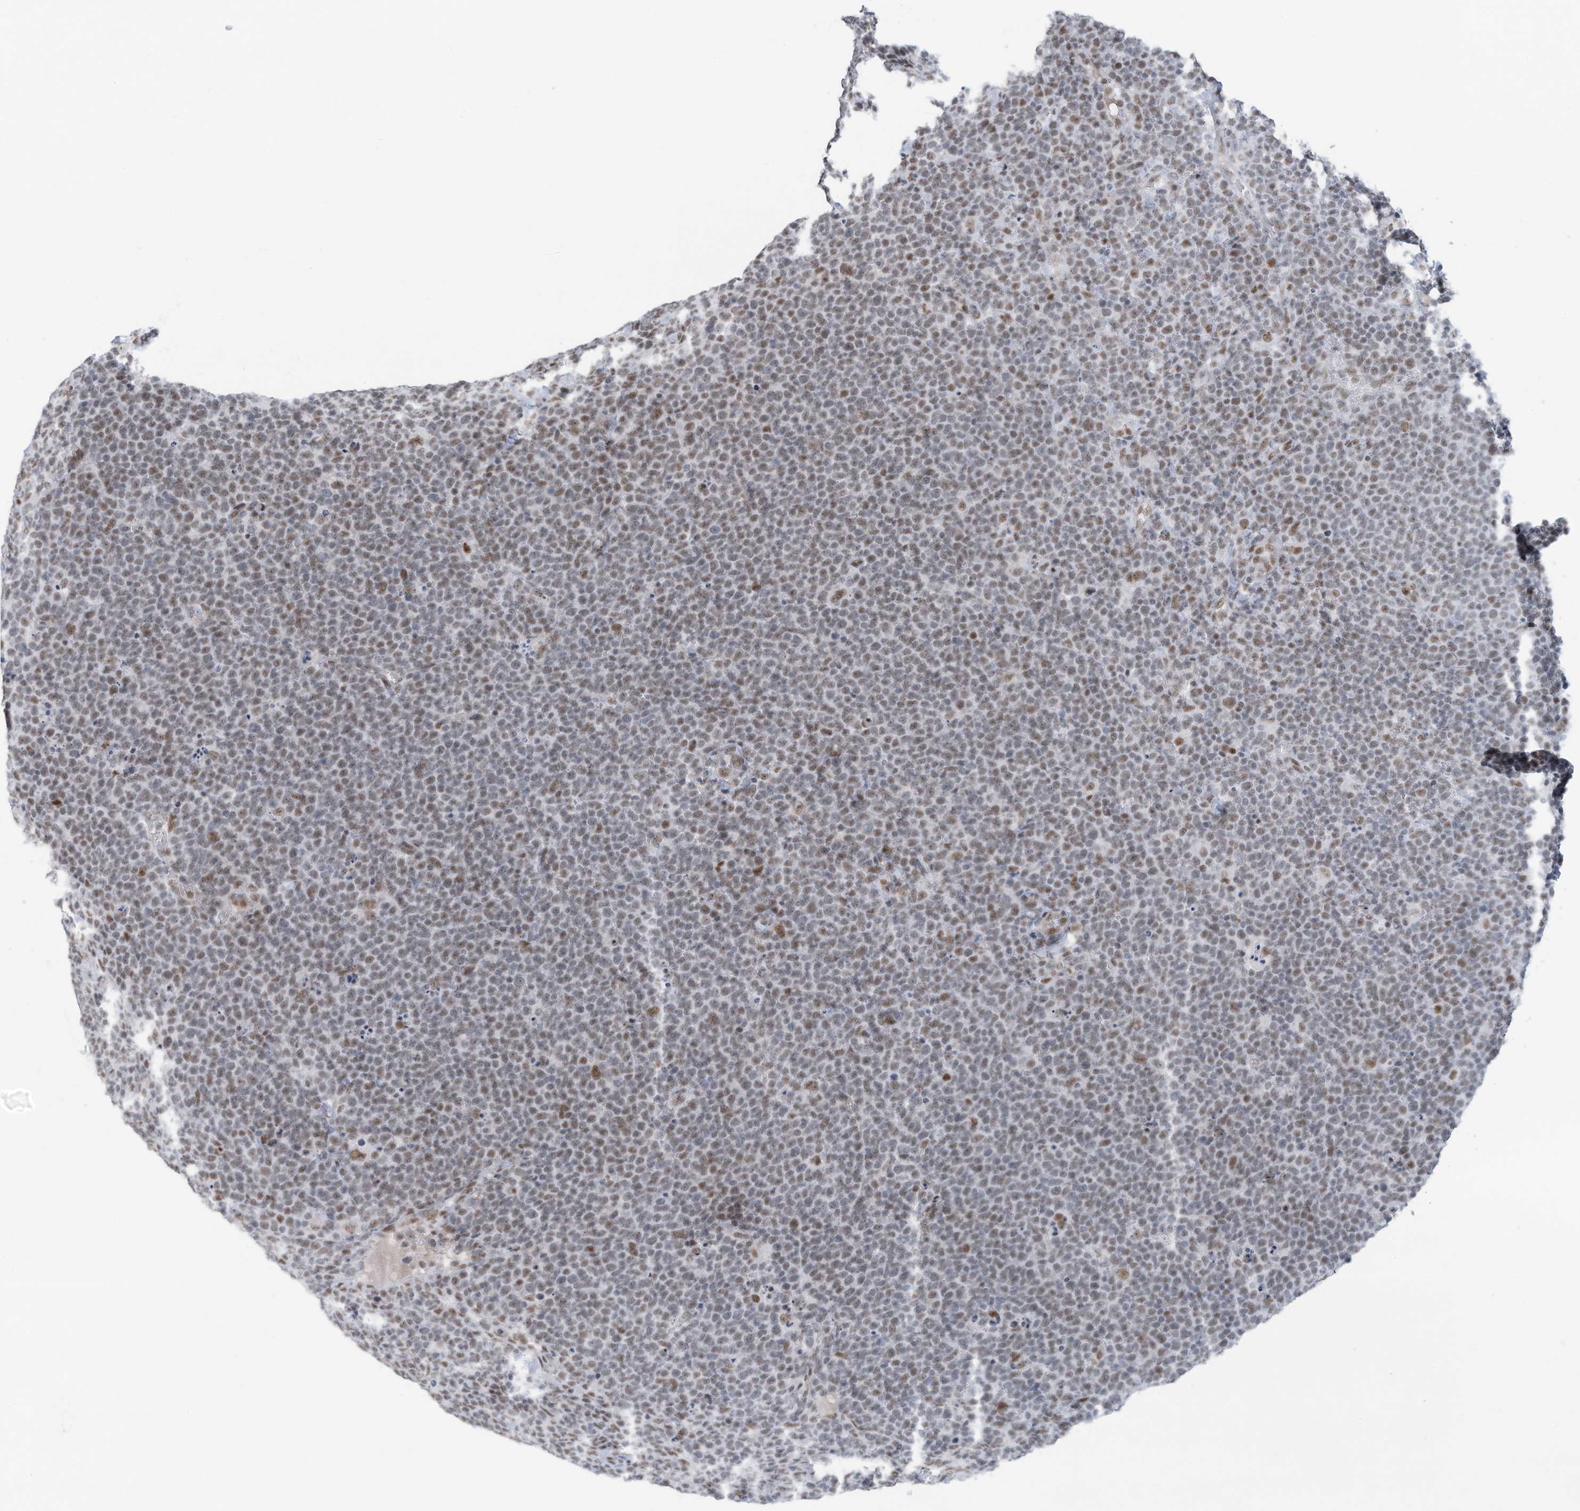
{"staining": {"intensity": "moderate", "quantity": "25%-75%", "location": "nuclear"}, "tissue": "lymphoma", "cell_type": "Tumor cells", "image_type": "cancer", "snomed": [{"axis": "morphology", "description": "Malignant lymphoma, non-Hodgkin's type, High grade"}, {"axis": "topography", "description": "Lymph node"}], "caption": "Lymphoma stained for a protein (brown) demonstrates moderate nuclear positive positivity in about 25%-75% of tumor cells.", "gene": "SARNP", "patient": {"sex": "male", "age": 61}}